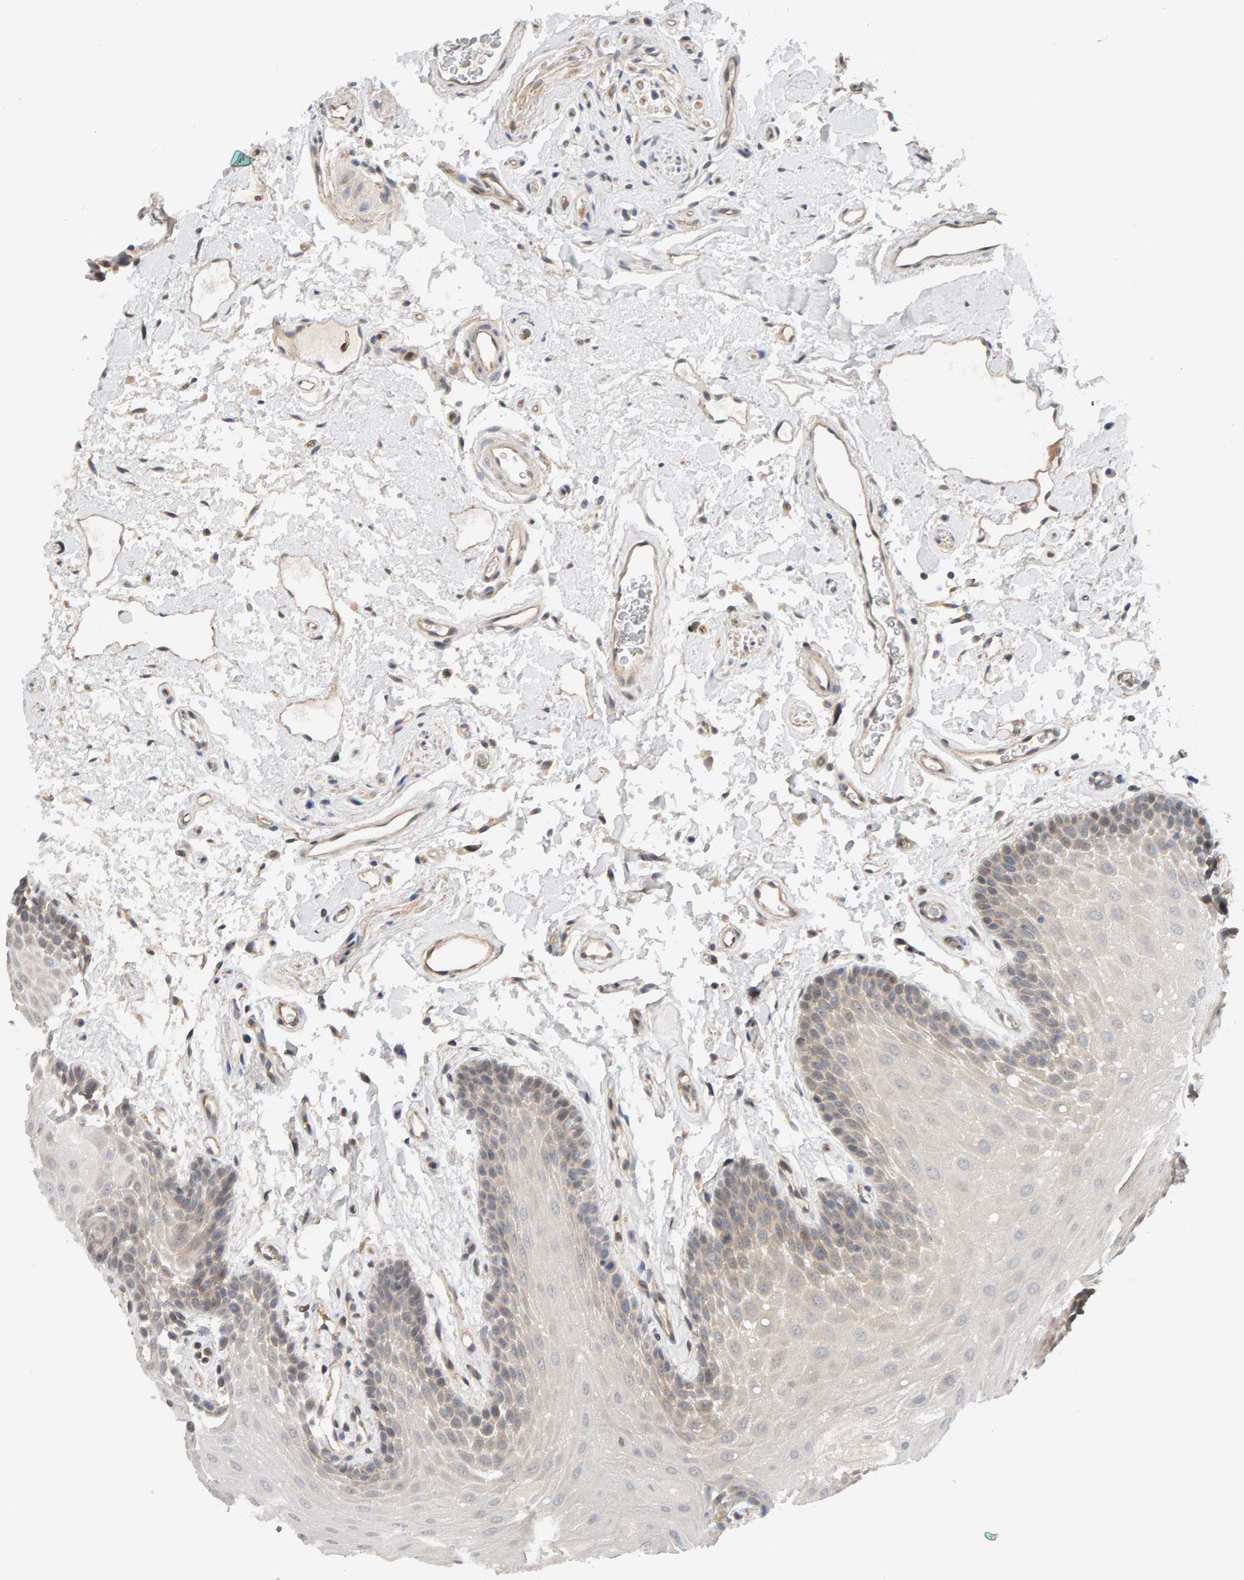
{"staining": {"intensity": "weak", "quantity": "<25%", "location": "cytoplasmic/membranous"}, "tissue": "oral mucosa", "cell_type": "Squamous epithelial cells", "image_type": "normal", "snomed": [{"axis": "morphology", "description": "Normal tissue, NOS"}, {"axis": "topography", "description": "Oral tissue"}], "caption": "Unremarkable oral mucosa was stained to show a protein in brown. There is no significant expression in squamous epithelial cells. The staining is performed using DAB (3,3'-diaminobenzidine) brown chromogen with nuclei counter-stained in using hematoxylin.", "gene": "PPP1R16A", "patient": {"sex": "male", "age": 62}}